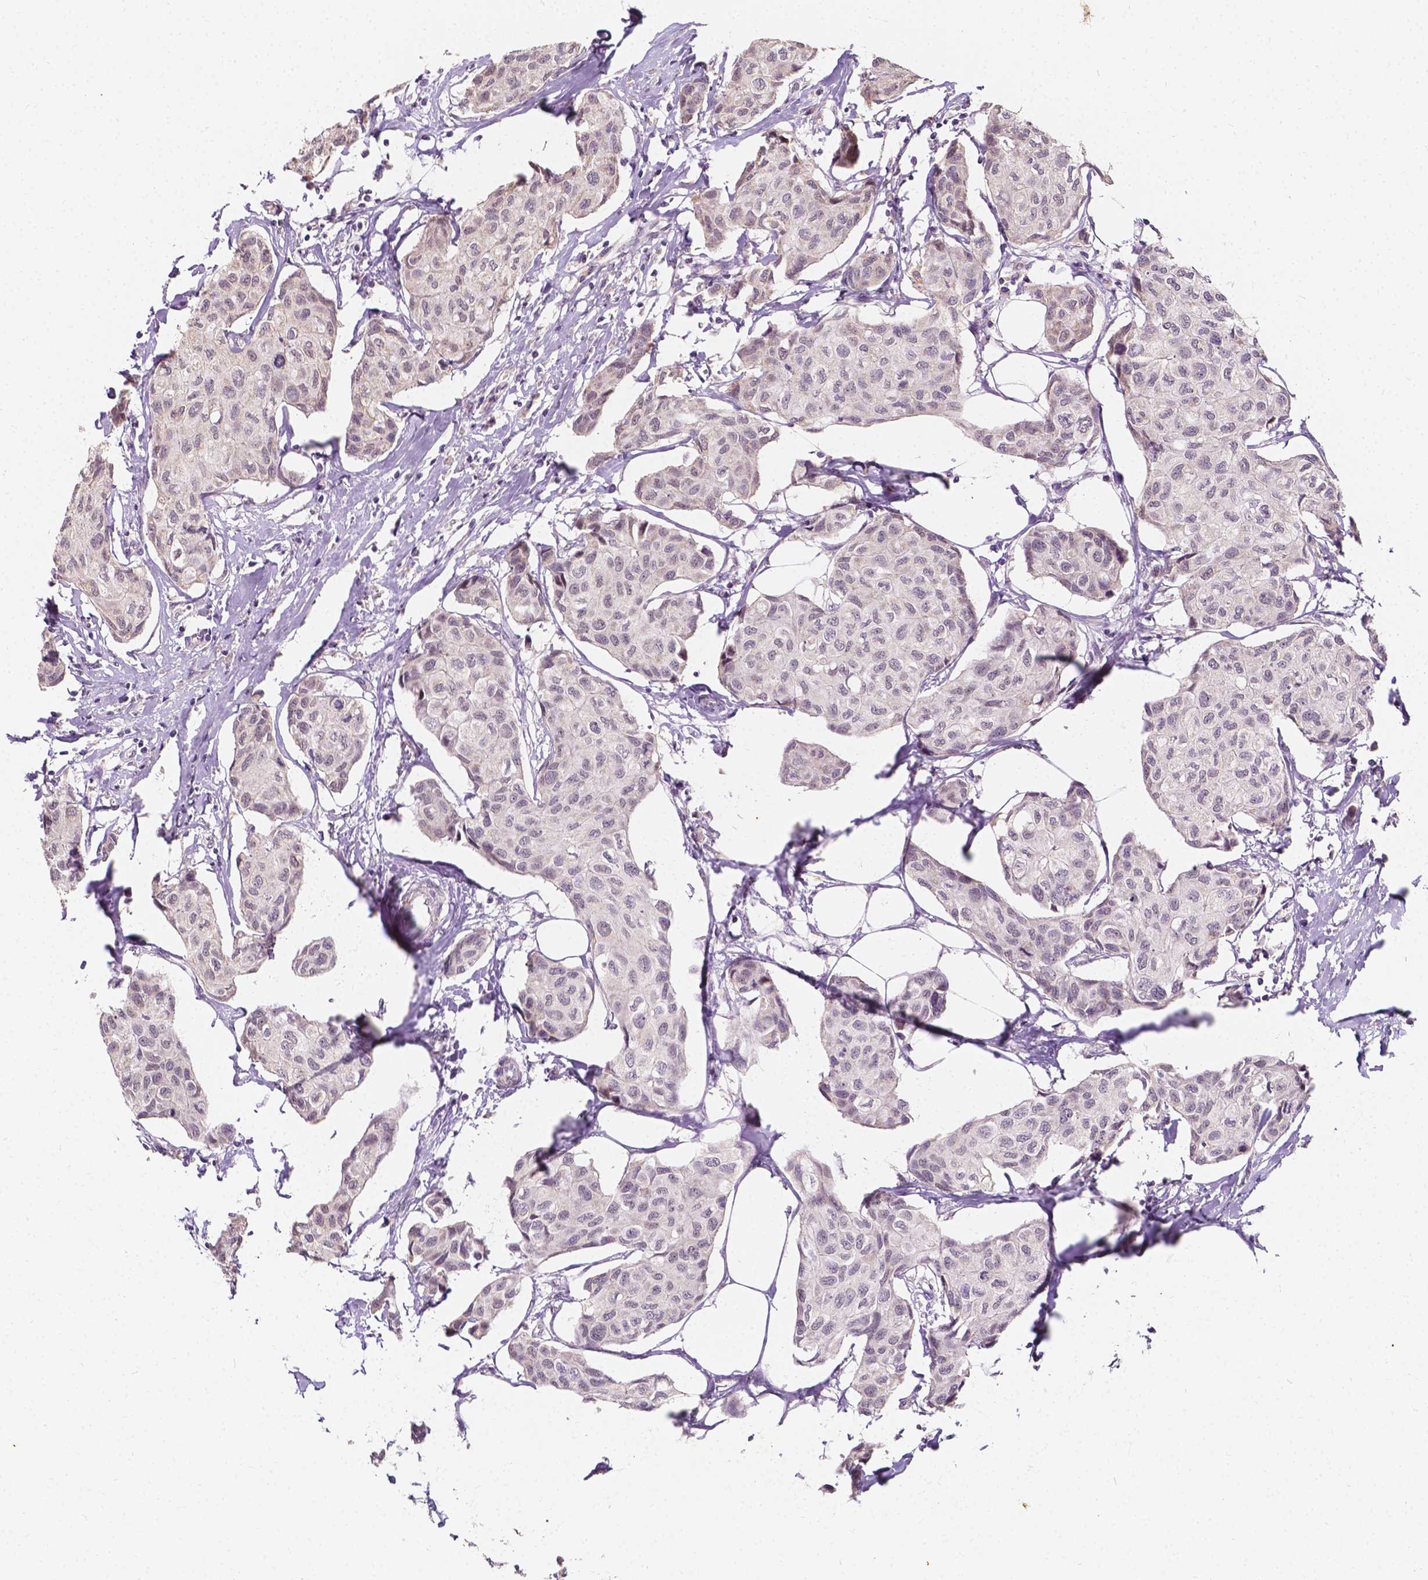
{"staining": {"intensity": "negative", "quantity": "none", "location": "none"}, "tissue": "breast cancer", "cell_type": "Tumor cells", "image_type": "cancer", "snomed": [{"axis": "morphology", "description": "Duct carcinoma"}, {"axis": "topography", "description": "Breast"}], "caption": "Breast cancer stained for a protein using immunohistochemistry displays no positivity tumor cells.", "gene": "SIRT2", "patient": {"sex": "female", "age": 80}}